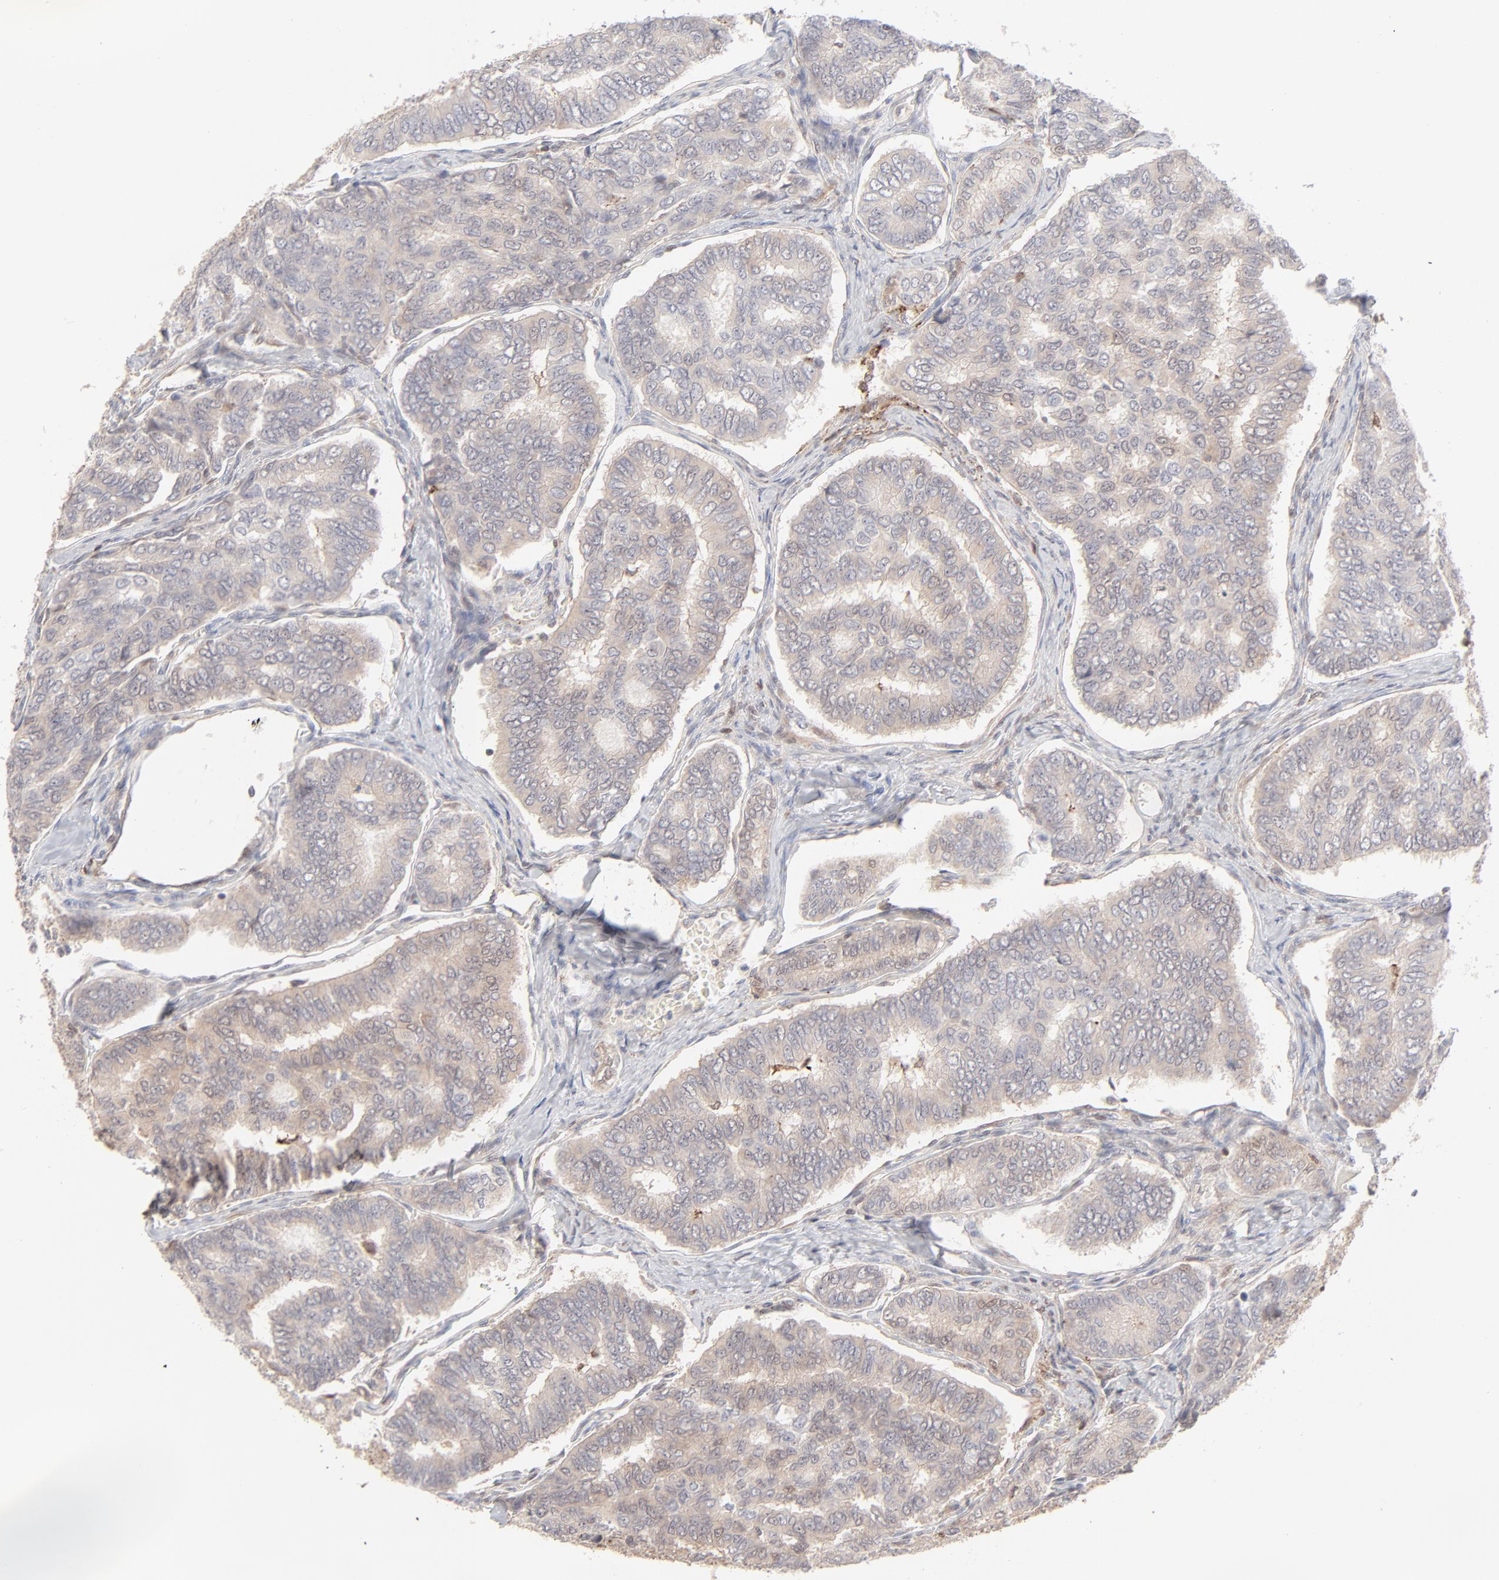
{"staining": {"intensity": "negative", "quantity": "none", "location": "none"}, "tissue": "thyroid cancer", "cell_type": "Tumor cells", "image_type": "cancer", "snomed": [{"axis": "morphology", "description": "Papillary adenocarcinoma, NOS"}, {"axis": "topography", "description": "Thyroid gland"}], "caption": "This is an immunohistochemistry histopathology image of human thyroid cancer (papillary adenocarcinoma). There is no positivity in tumor cells.", "gene": "CDK6", "patient": {"sex": "female", "age": 35}}